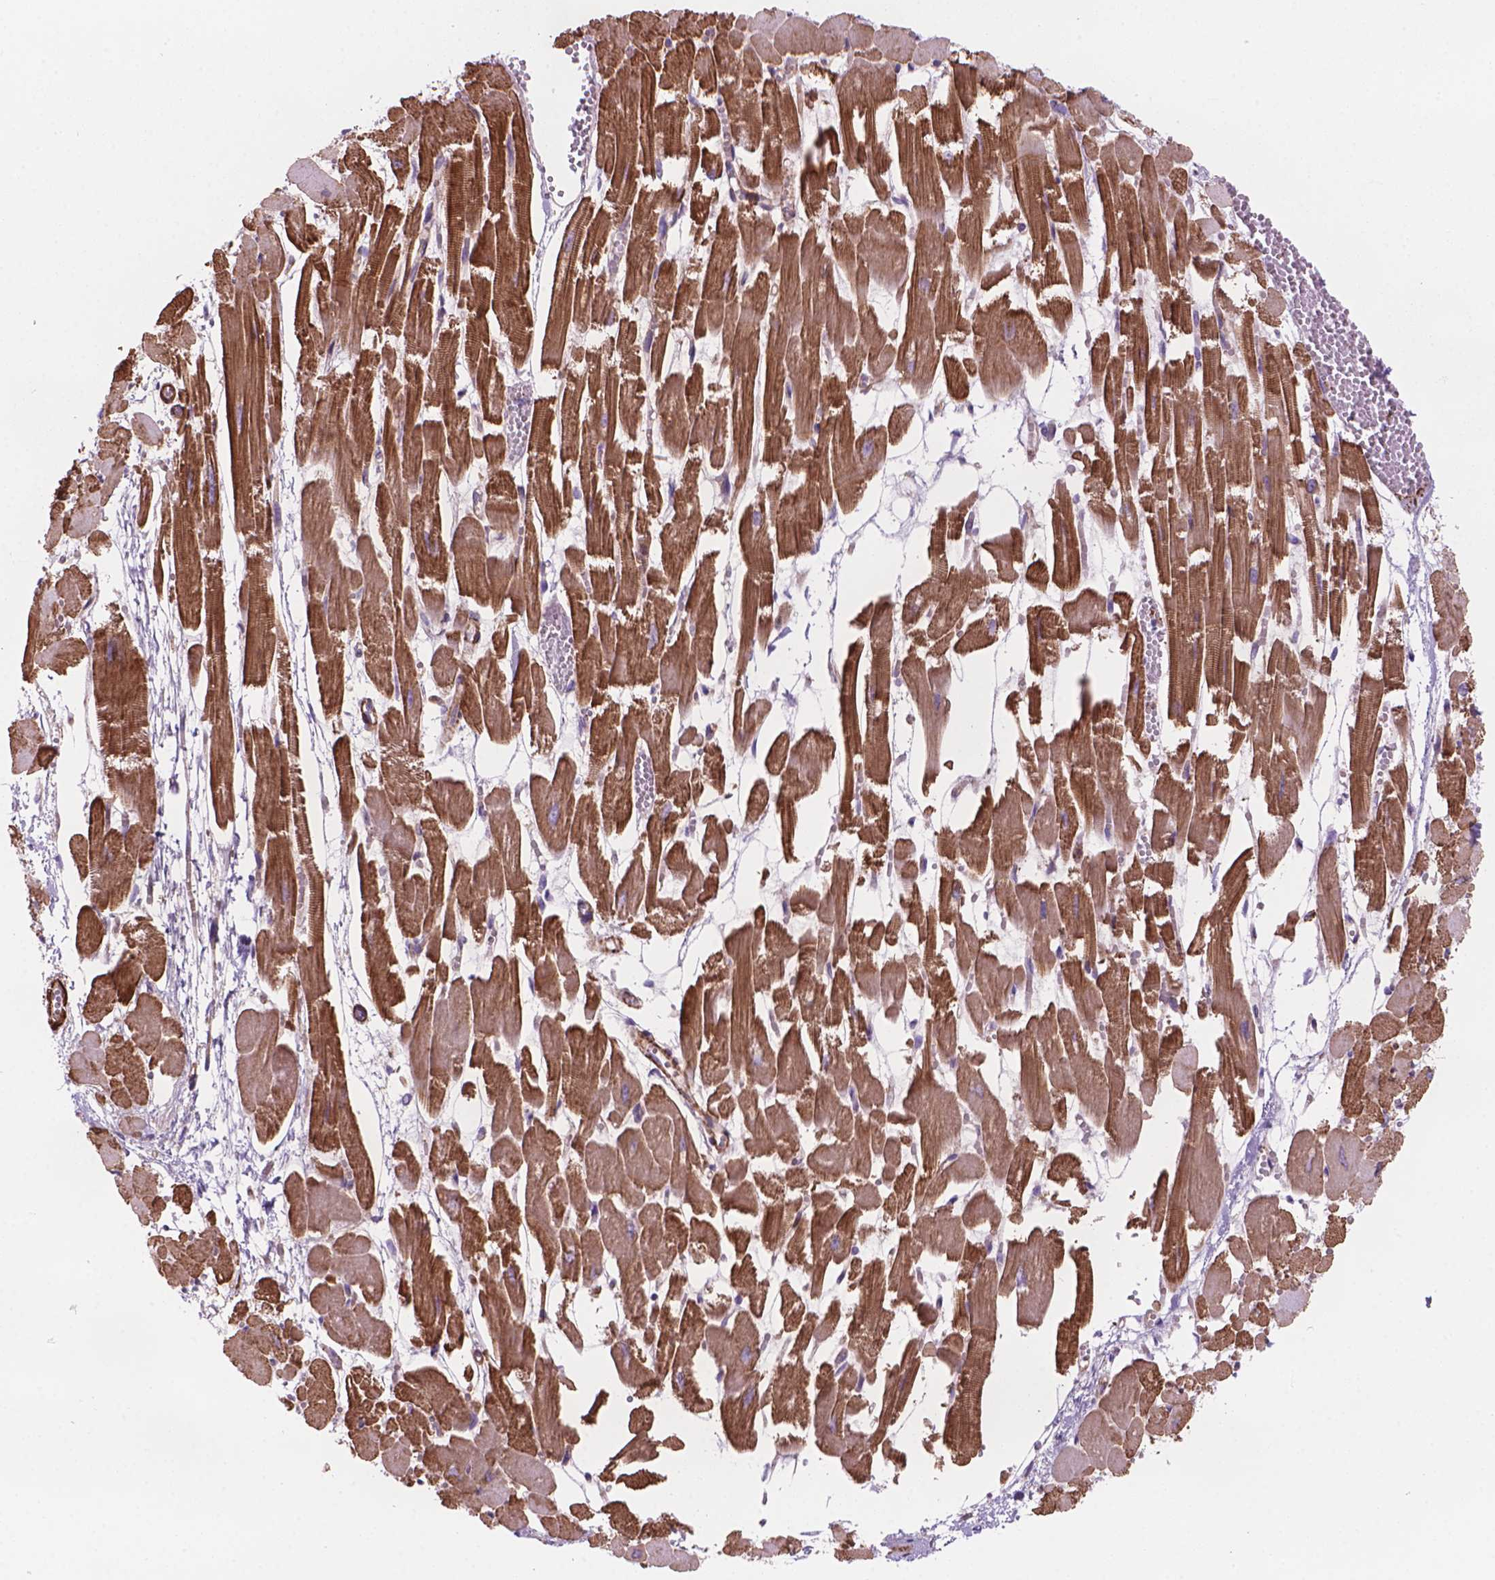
{"staining": {"intensity": "moderate", "quantity": ">75%", "location": "cytoplasmic/membranous"}, "tissue": "heart muscle", "cell_type": "Cardiomyocytes", "image_type": "normal", "snomed": [{"axis": "morphology", "description": "Normal tissue, NOS"}, {"axis": "topography", "description": "Heart"}], "caption": "This image reveals immunohistochemistry staining of normal heart muscle, with medium moderate cytoplasmic/membranous staining in about >75% of cardiomyocytes.", "gene": "PATJ", "patient": {"sex": "female", "age": 52}}